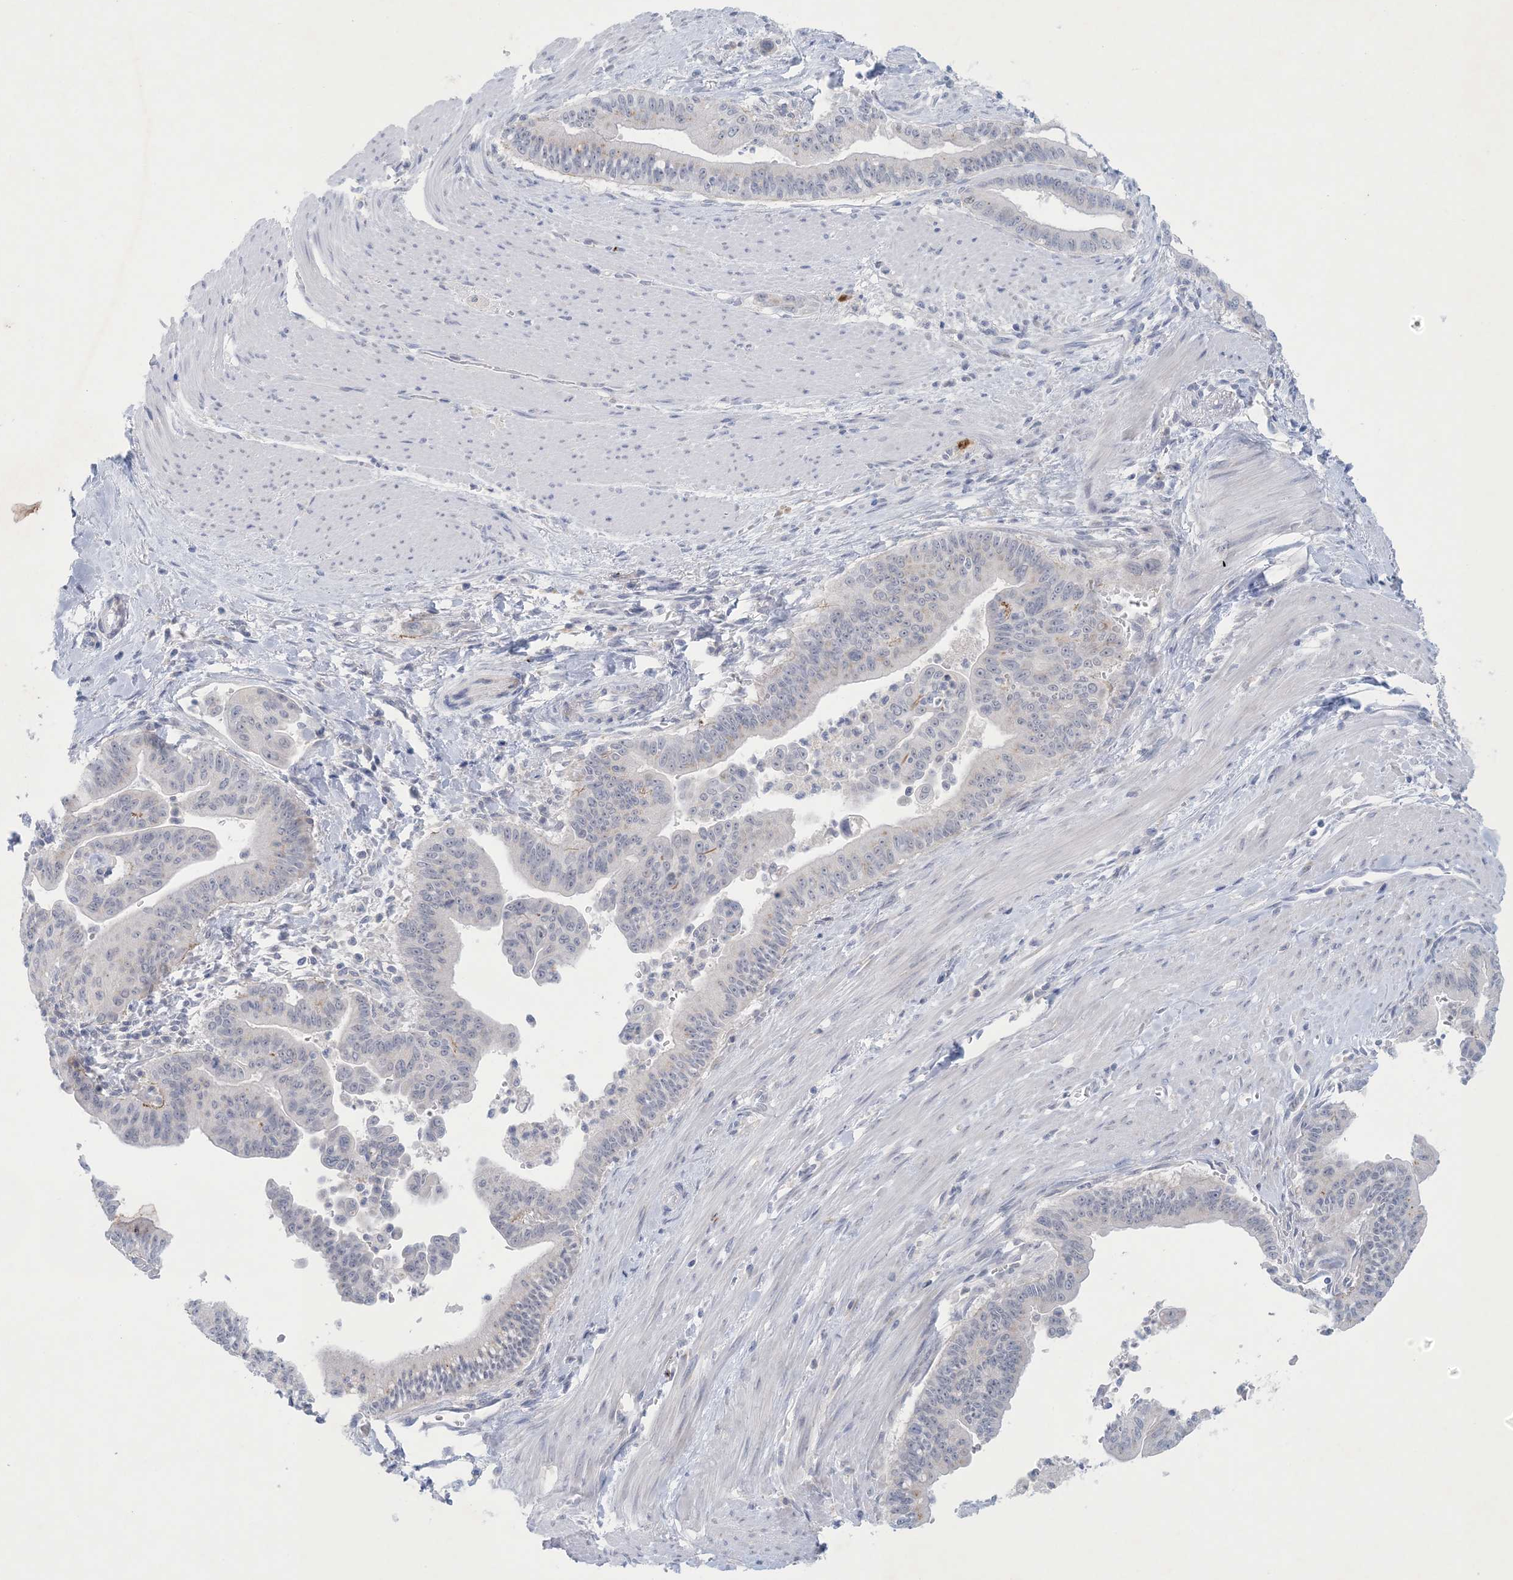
{"staining": {"intensity": "weak", "quantity": "<25%", "location": "cytoplasmic/membranous"}, "tissue": "pancreatic cancer", "cell_type": "Tumor cells", "image_type": "cancer", "snomed": [{"axis": "morphology", "description": "Adenocarcinoma, NOS"}, {"axis": "topography", "description": "Pancreas"}], "caption": "An image of pancreatic cancer stained for a protein demonstrates no brown staining in tumor cells. Brightfield microscopy of immunohistochemistry stained with DAB (brown) and hematoxylin (blue), captured at high magnification.", "gene": "GABRG1", "patient": {"sex": "male", "age": 70}}